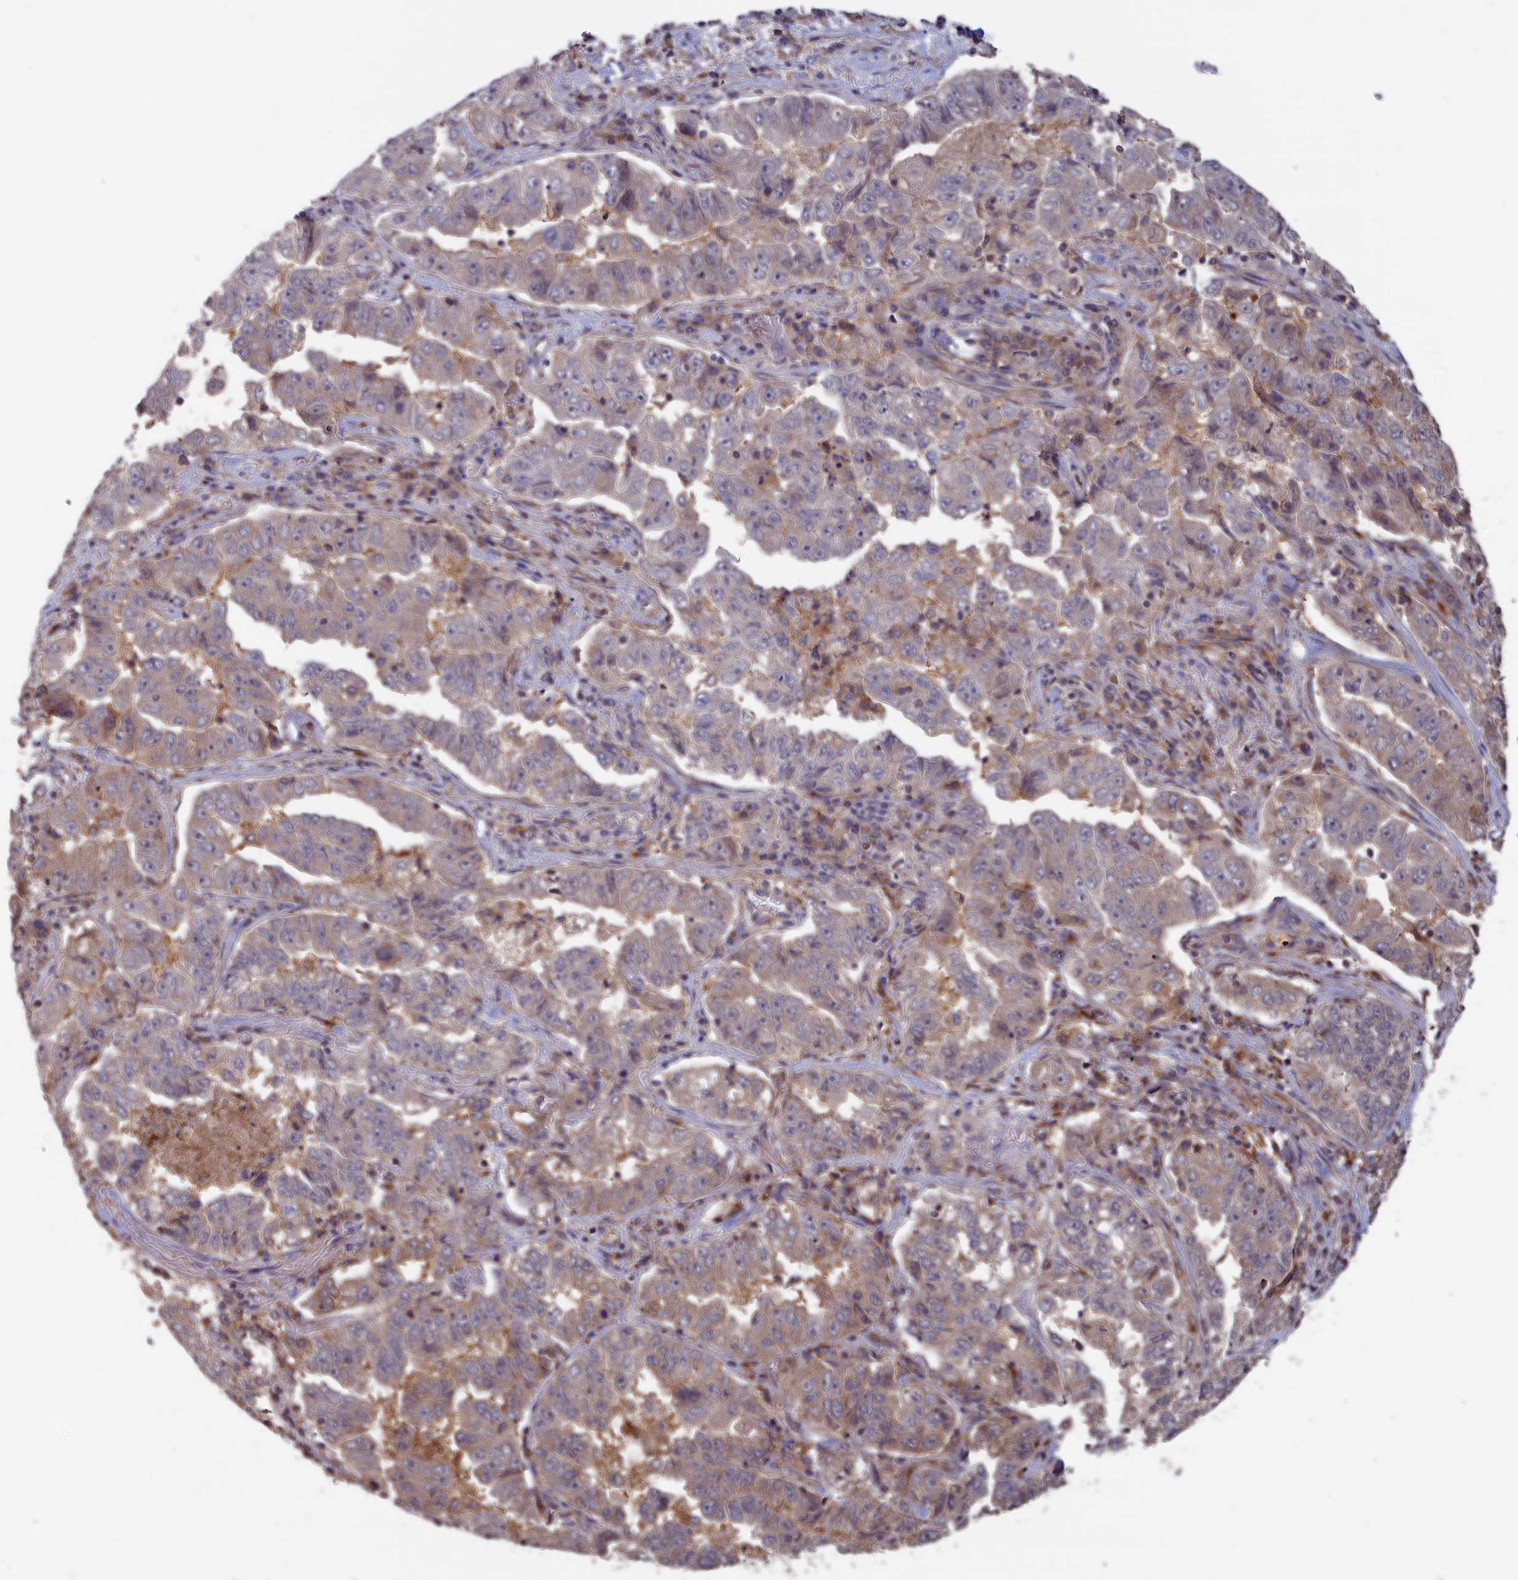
{"staining": {"intensity": "weak", "quantity": "<25%", "location": "cytoplasmic/membranous"}, "tissue": "lung cancer", "cell_type": "Tumor cells", "image_type": "cancer", "snomed": [{"axis": "morphology", "description": "Adenocarcinoma, NOS"}, {"axis": "topography", "description": "Lung"}], "caption": "Immunohistochemistry micrograph of lung cancer (adenocarcinoma) stained for a protein (brown), which demonstrates no expression in tumor cells.", "gene": "CACTIN", "patient": {"sex": "female", "age": 51}}